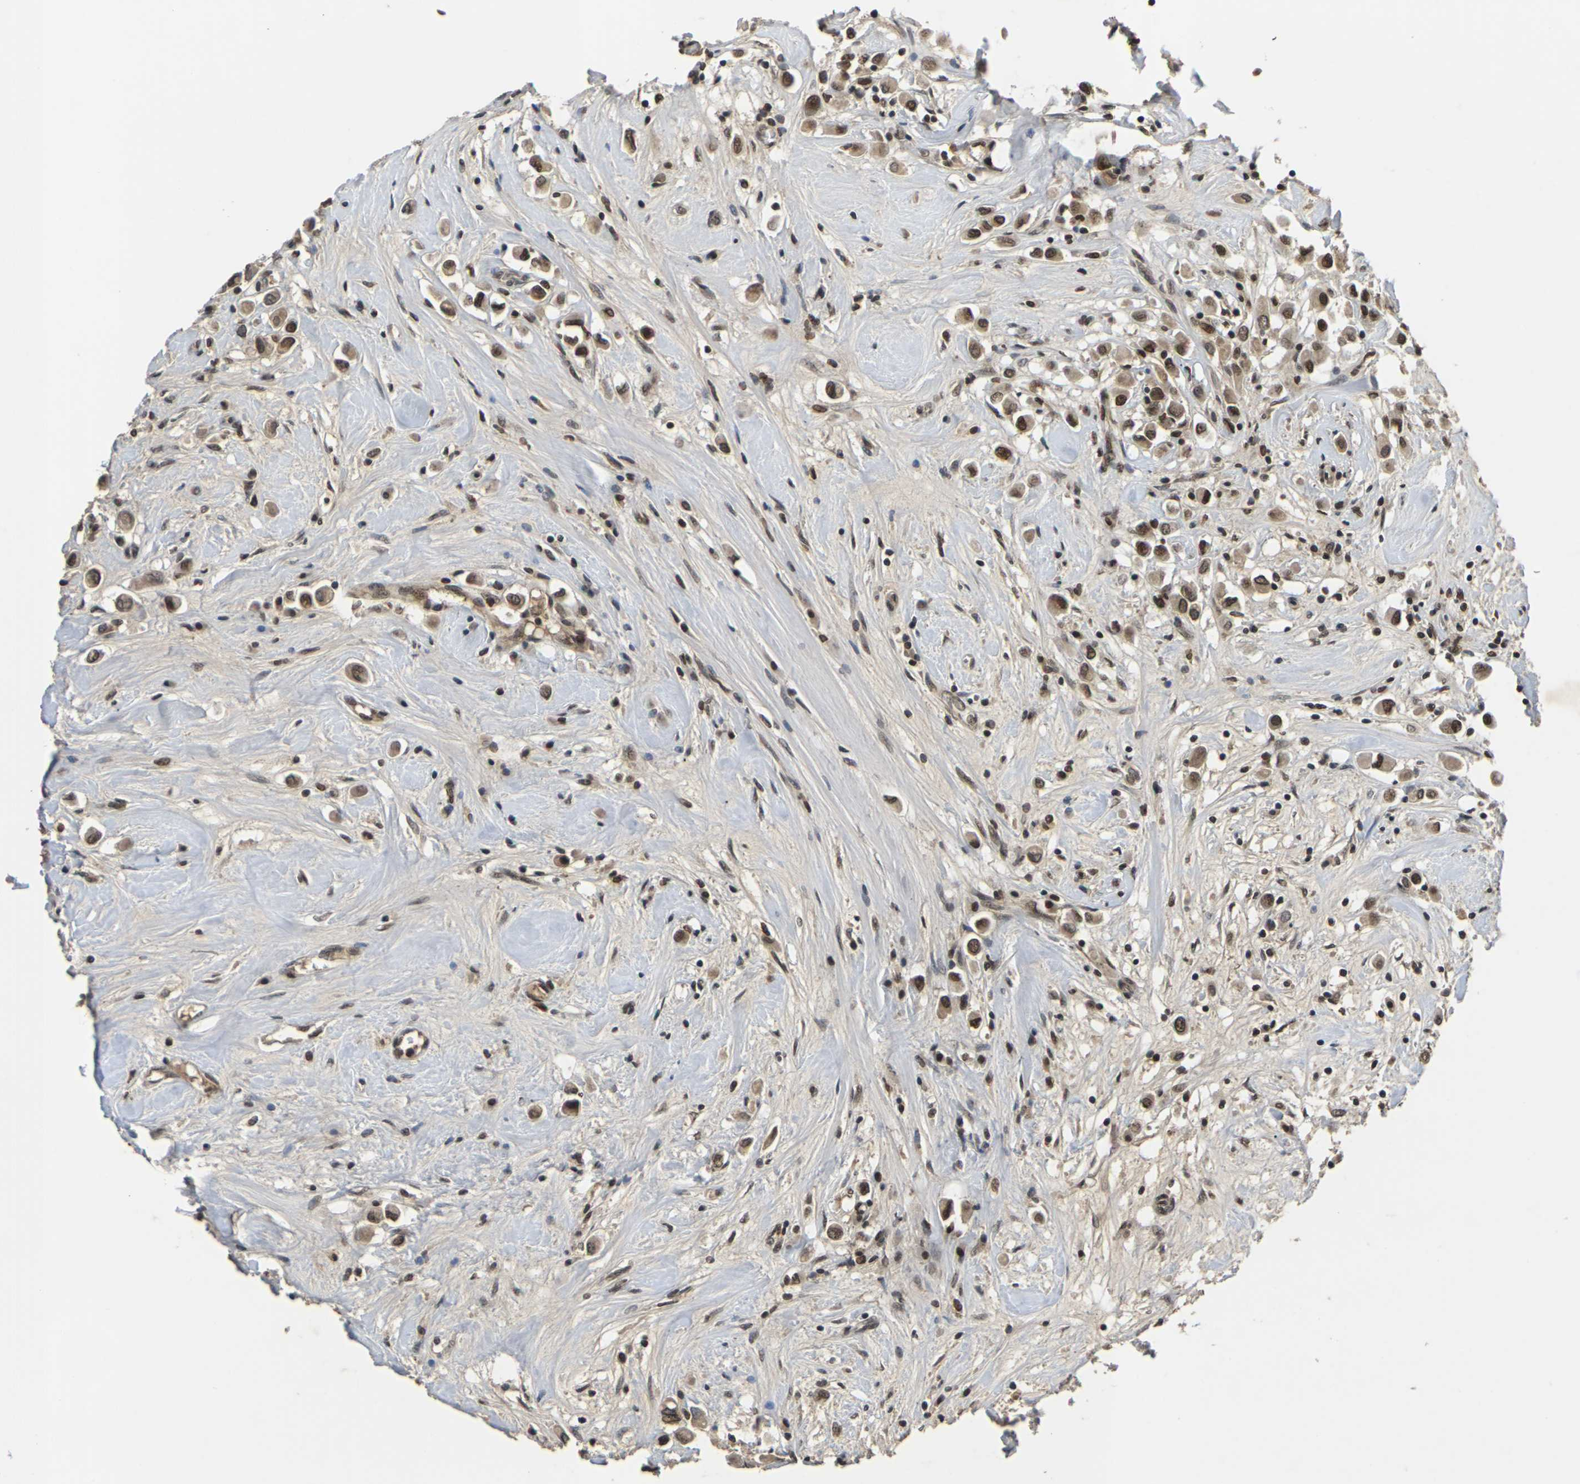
{"staining": {"intensity": "strong", "quantity": ">75%", "location": "cytoplasmic/membranous,nuclear"}, "tissue": "breast cancer", "cell_type": "Tumor cells", "image_type": "cancer", "snomed": [{"axis": "morphology", "description": "Duct carcinoma"}, {"axis": "topography", "description": "Breast"}], "caption": "Immunohistochemistry (IHC) staining of infiltrating ductal carcinoma (breast), which shows high levels of strong cytoplasmic/membranous and nuclear expression in approximately >75% of tumor cells indicating strong cytoplasmic/membranous and nuclear protein staining. The staining was performed using DAB (brown) for protein detection and nuclei were counterstained in hematoxylin (blue).", "gene": "NELFA", "patient": {"sex": "female", "age": 61}}